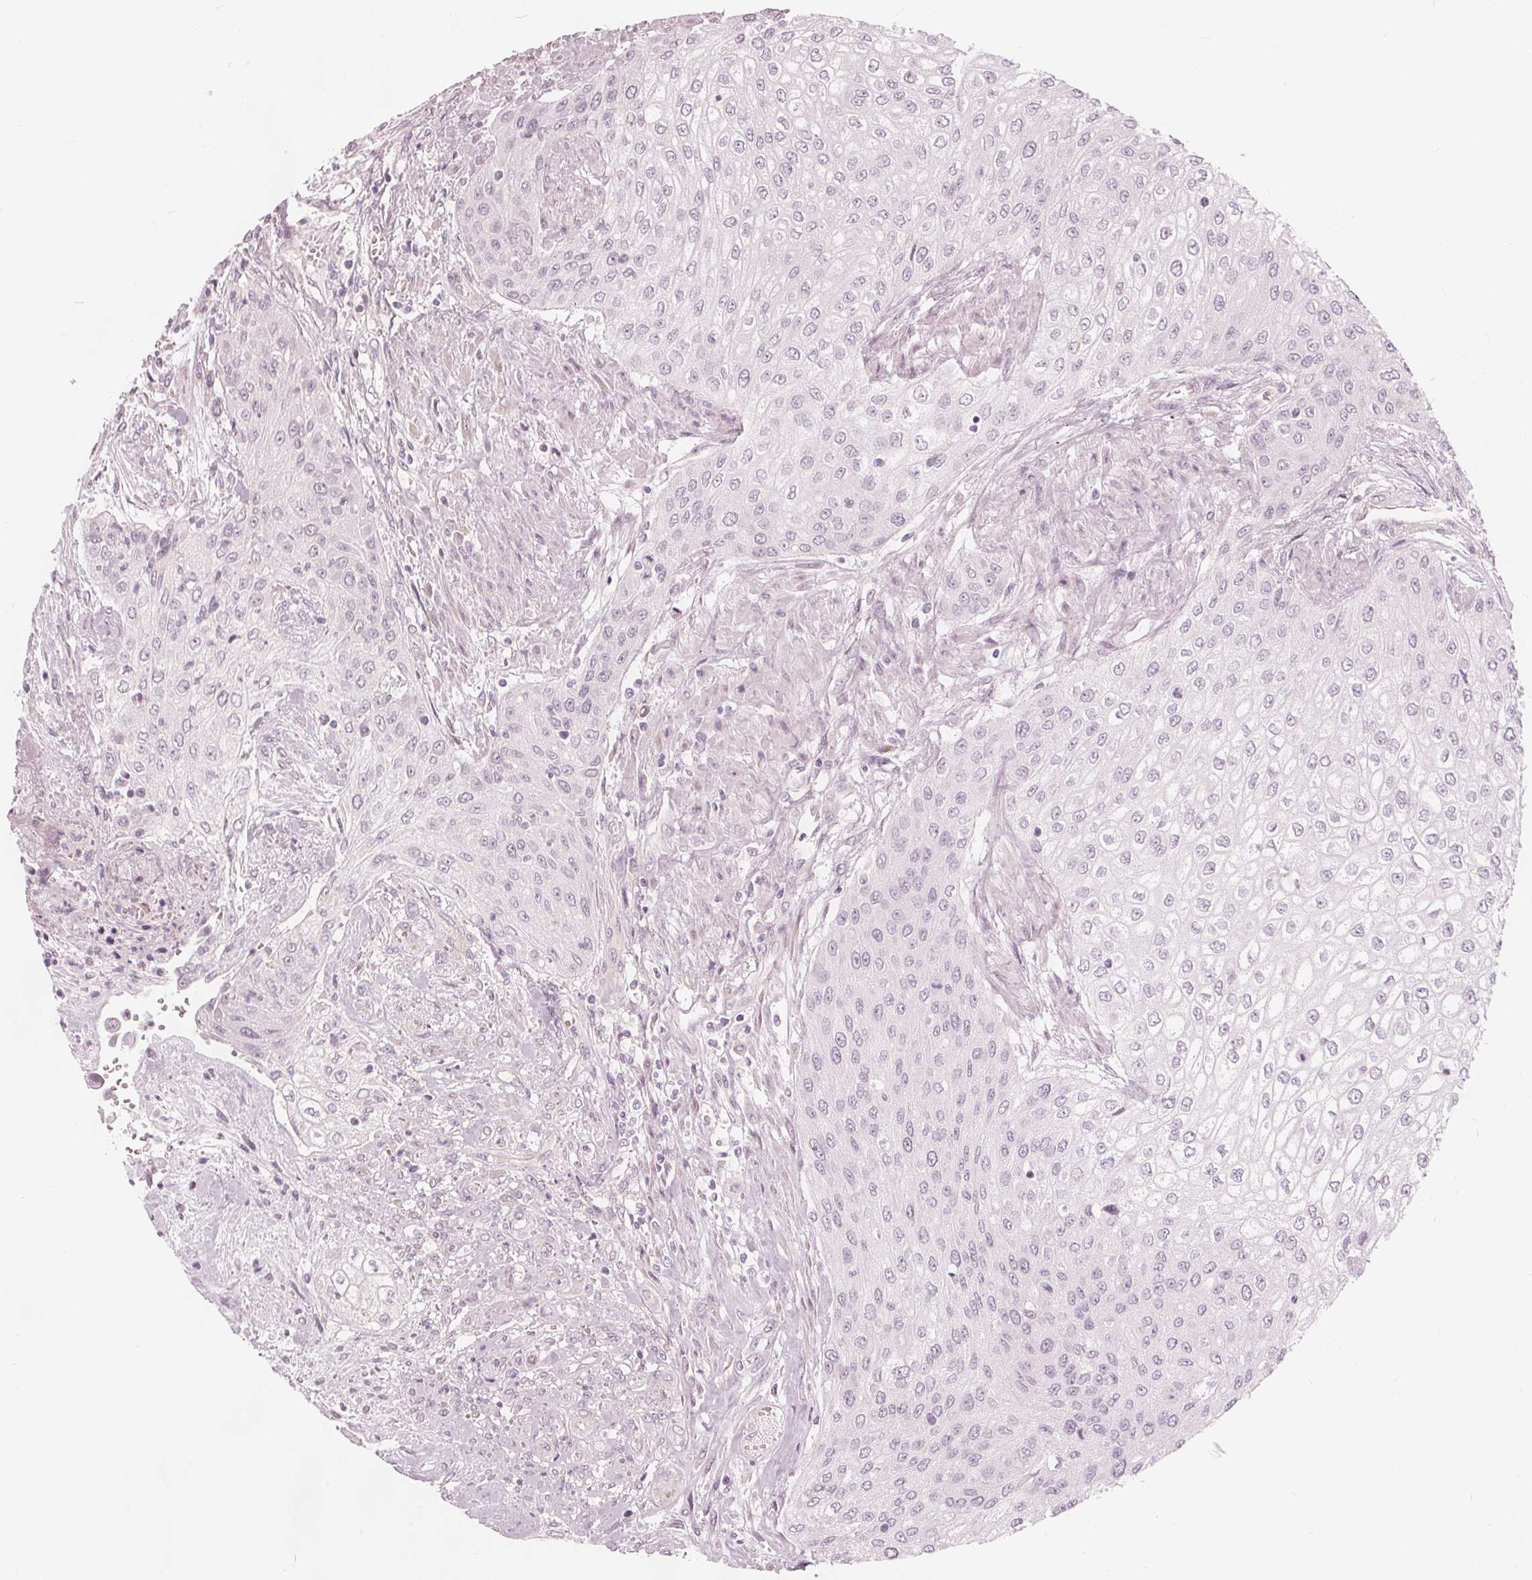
{"staining": {"intensity": "negative", "quantity": "none", "location": "none"}, "tissue": "urothelial cancer", "cell_type": "Tumor cells", "image_type": "cancer", "snomed": [{"axis": "morphology", "description": "Urothelial carcinoma, High grade"}, {"axis": "topography", "description": "Urinary bladder"}], "caption": "Immunohistochemistry image of neoplastic tissue: human urothelial cancer stained with DAB reveals no significant protein staining in tumor cells. The staining is performed using DAB brown chromogen with nuclei counter-stained in using hematoxylin.", "gene": "BRSK1", "patient": {"sex": "male", "age": 62}}